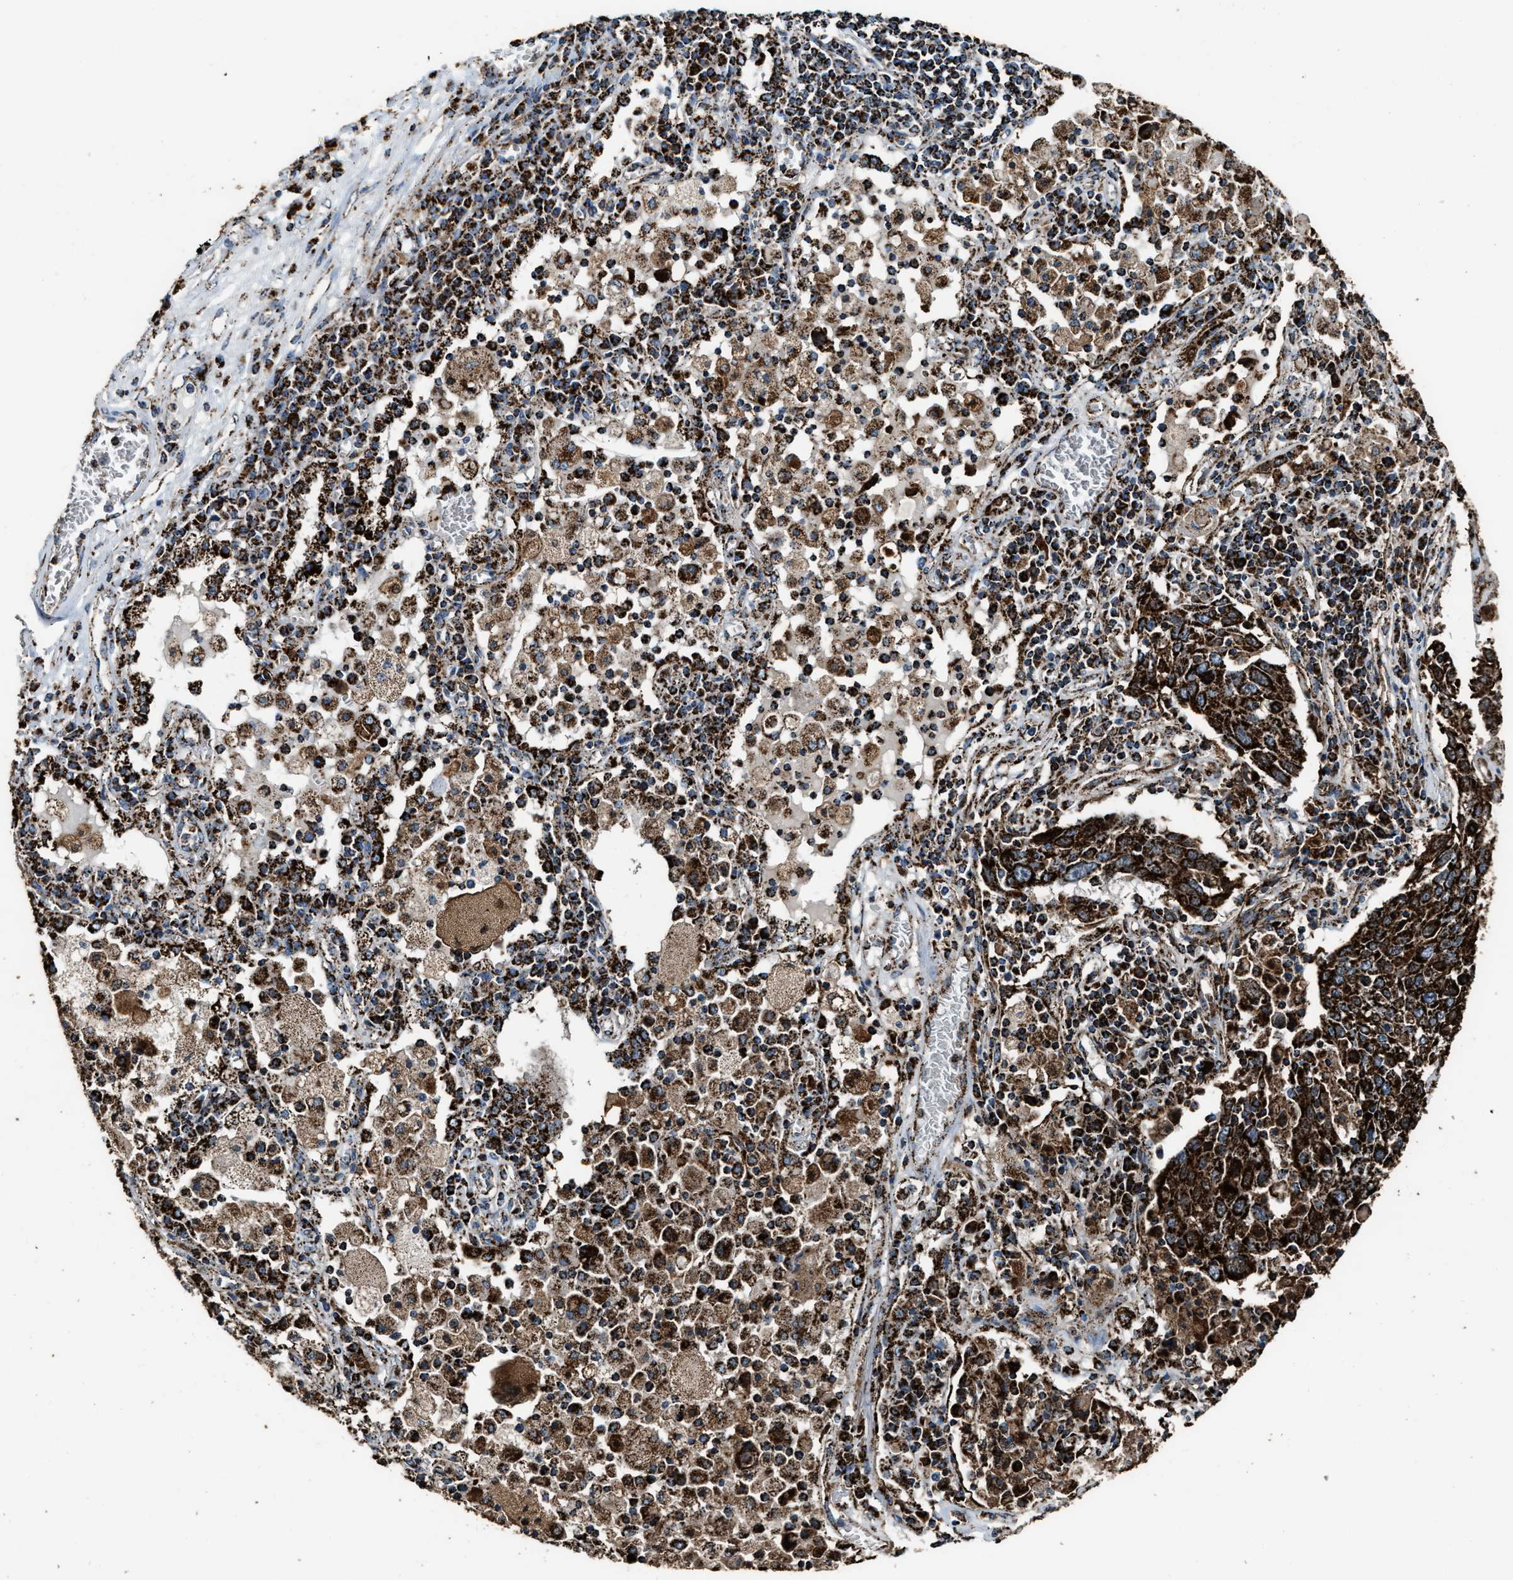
{"staining": {"intensity": "strong", "quantity": ">75%", "location": "cytoplasmic/membranous"}, "tissue": "lung cancer", "cell_type": "Tumor cells", "image_type": "cancer", "snomed": [{"axis": "morphology", "description": "Squamous cell carcinoma, NOS"}, {"axis": "topography", "description": "Lung"}], "caption": "Immunohistochemical staining of human lung cancer shows strong cytoplasmic/membranous protein staining in about >75% of tumor cells.", "gene": "MDH2", "patient": {"sex": "male", "age": 65}}